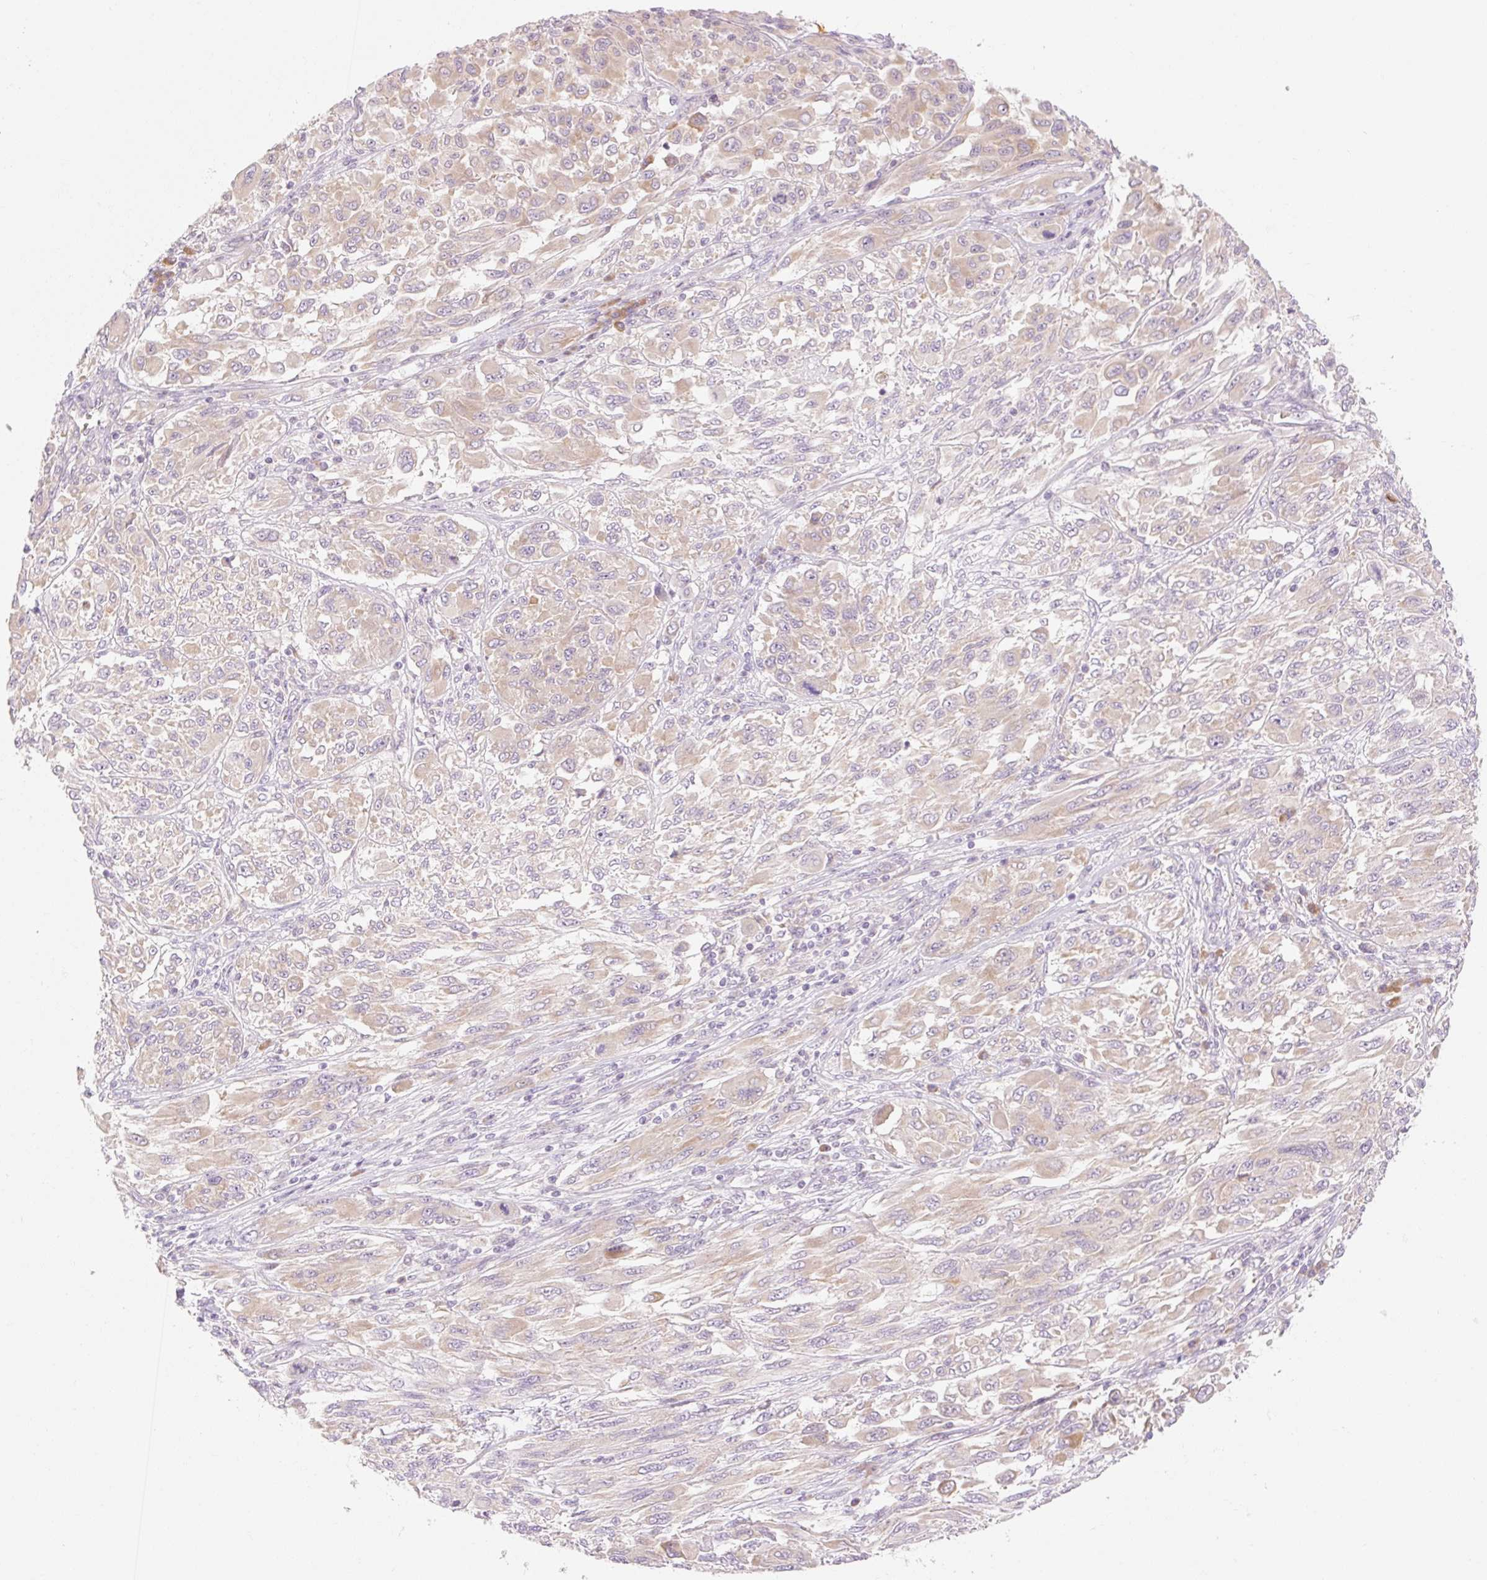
{"staining": {"intensity": "weak", "quantity": ">75%", "location": "cytoplasmic/membranous"}, "tissue": "melanoma", "cell_type": "Tumor cells", "image_type": "cancer", "snomed": [{"axis": "morphology", "description": "Malignant melanoma, NOS"}, {"axis": "topography", "description": "Skin"}], "caption": "Protein staining shows weak cytoplasmic/membranous expression in approximately >75% of tumor cells in malignant melanoma.", "gene": "MYO1D", "patient": {"sex": "female", "age": 91}}